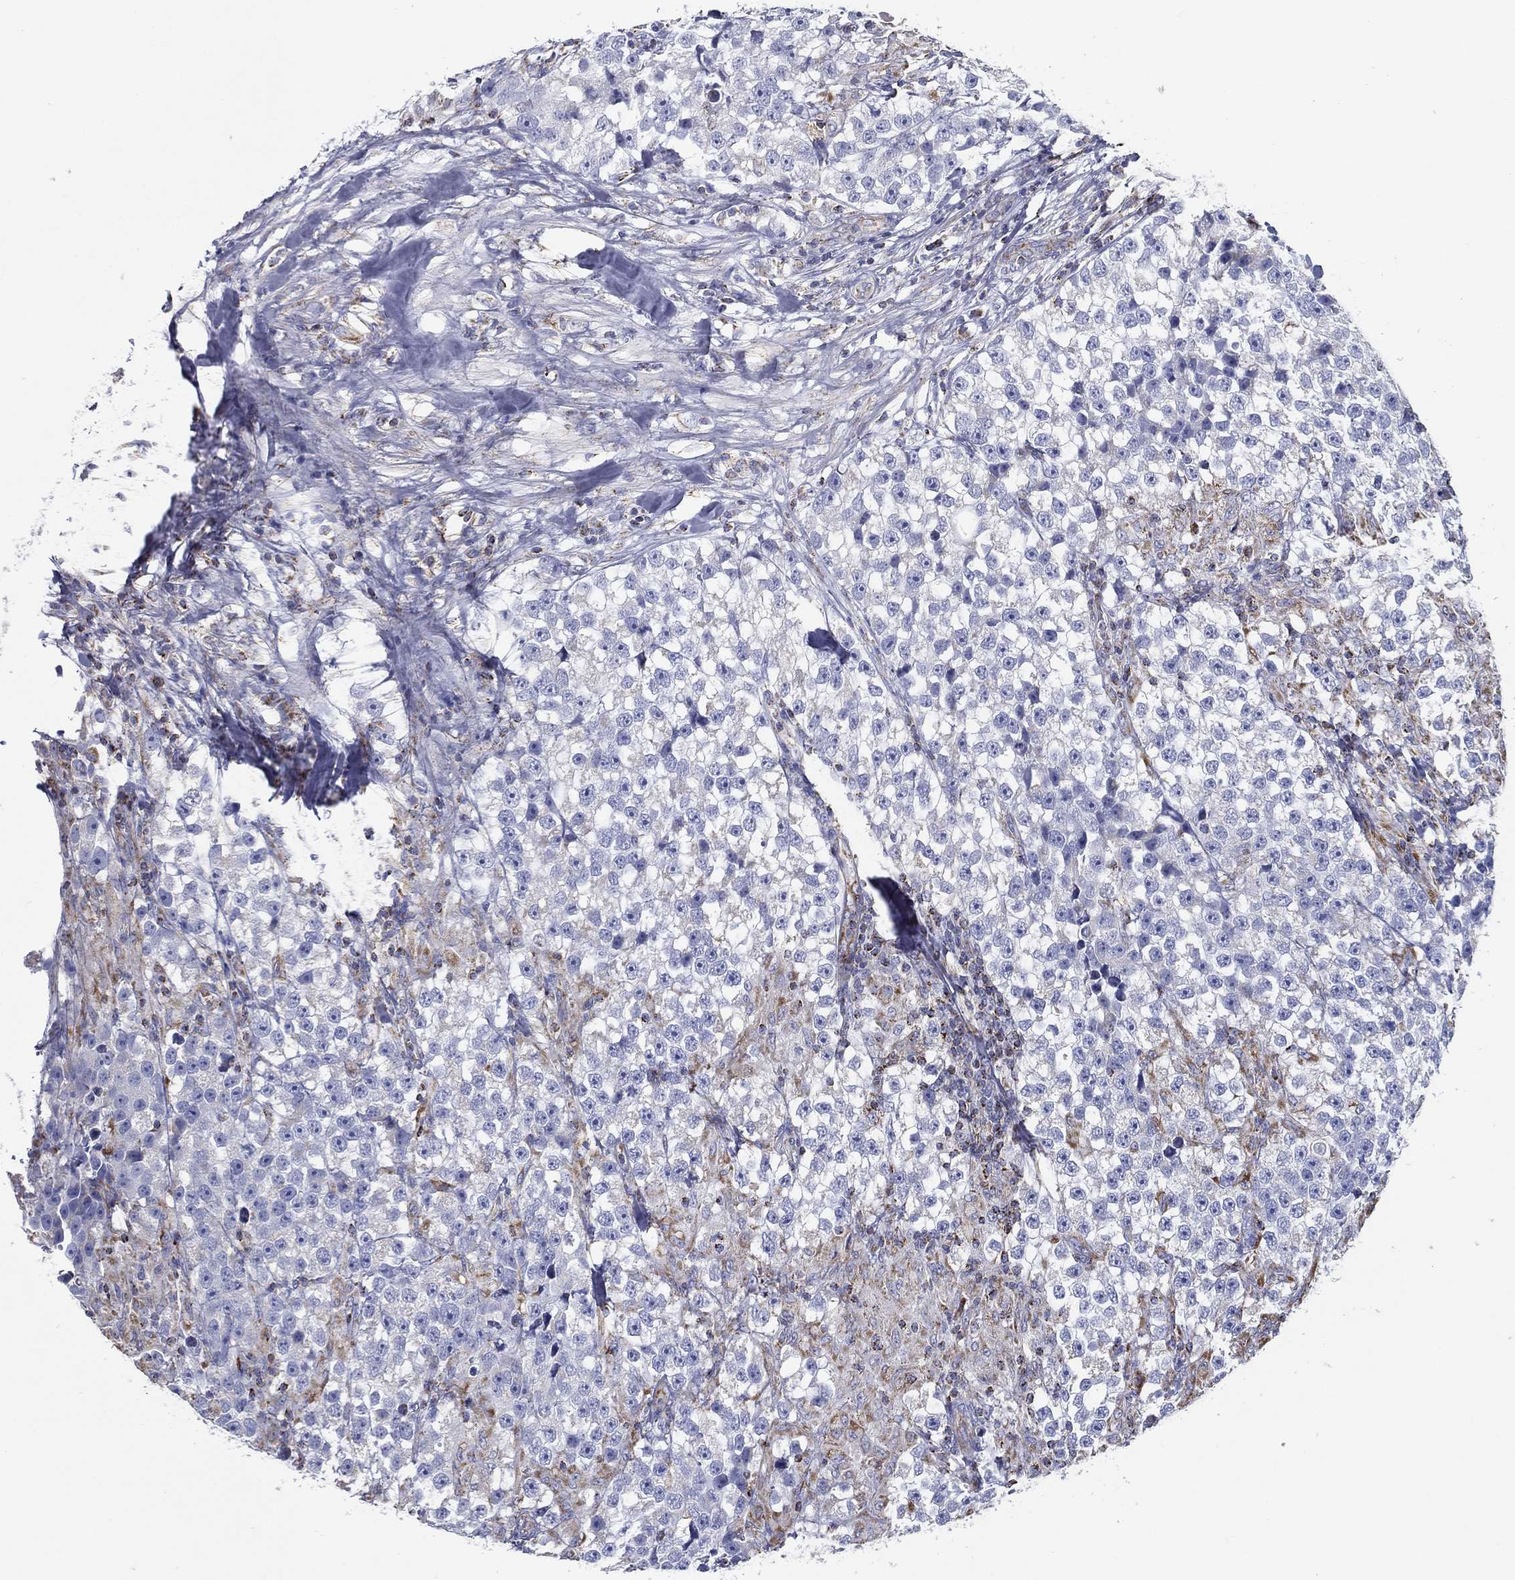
{"staining": {"intensity": "negative", "quantity": "none", "location": "none"}, "tissue": "testis cancer", "cell_type": "Tumor cells", "image_type": "cancer", "snomed": [{"axis": "morphology", "description": "Seminoma, NOS"}, {"axis": "topography", "description": "Testis"}], "caption": "Immunohistochemical staining of testis cancer reveals no significant staining in tumor cells.", "gene": "SFXN1", "patient": {"sex": "male", "age": 46}}